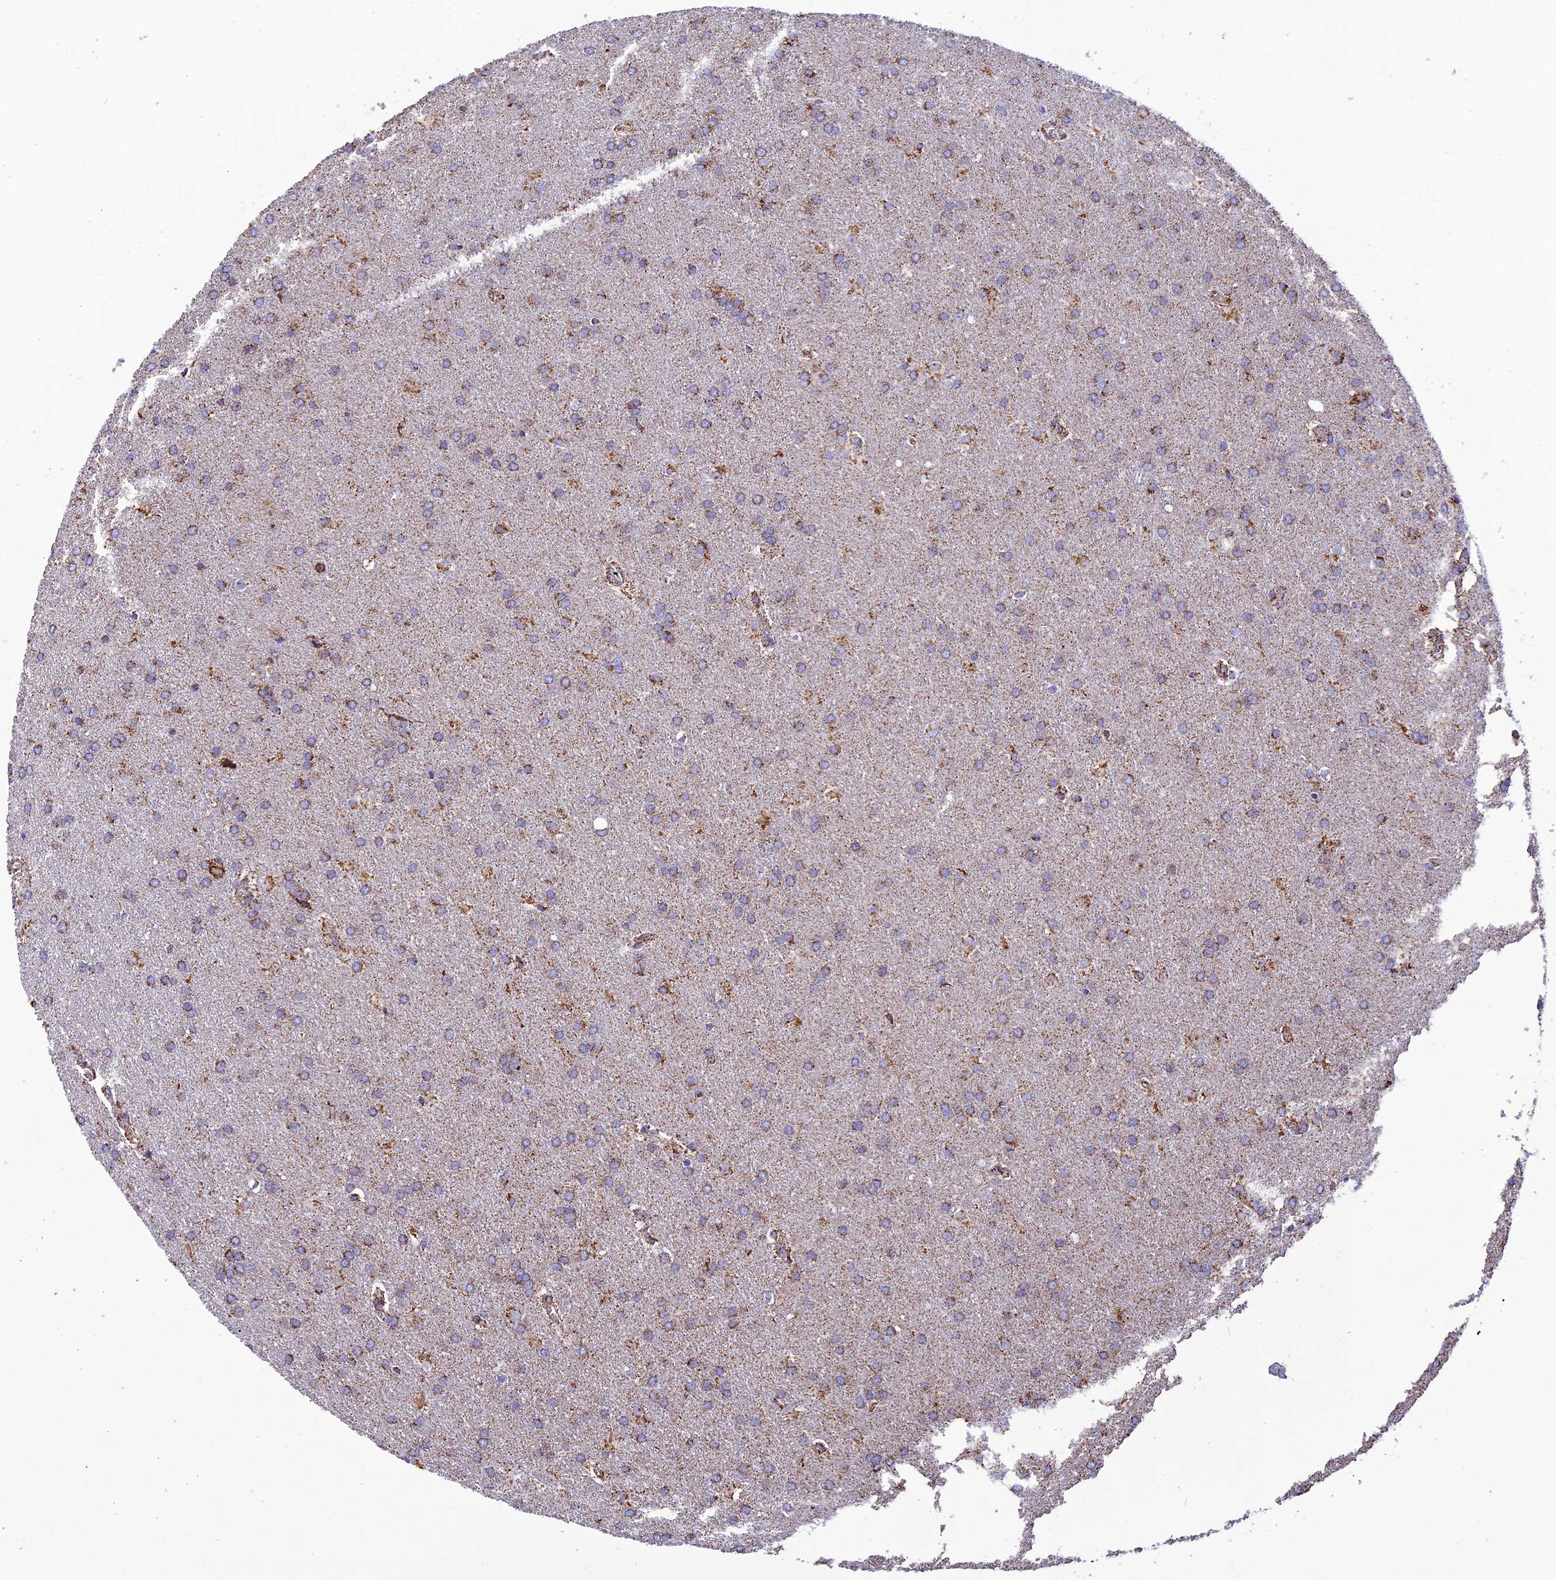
{"staining": {"intensity": "moderate", "quantity": "25%-75%", "location": "cytoplasmic/membranous"}, "tissue": "glioma", "cell_type": "Tumor cells", "image_type": "cancer", "snomed": [{"axis": "morphology", "description": "Glioma, malignant, Low grade"}, {"axis": "topography", "description": "Brain"}], "caption": "The image demonstrates staining of malignant glioma (low-grade), revealing moderate cytoplasmic/membranous protein expression (brown color) within tumor cells.", "gene": "KCNG1", "patient": {"sex": "female", "age": 32}}